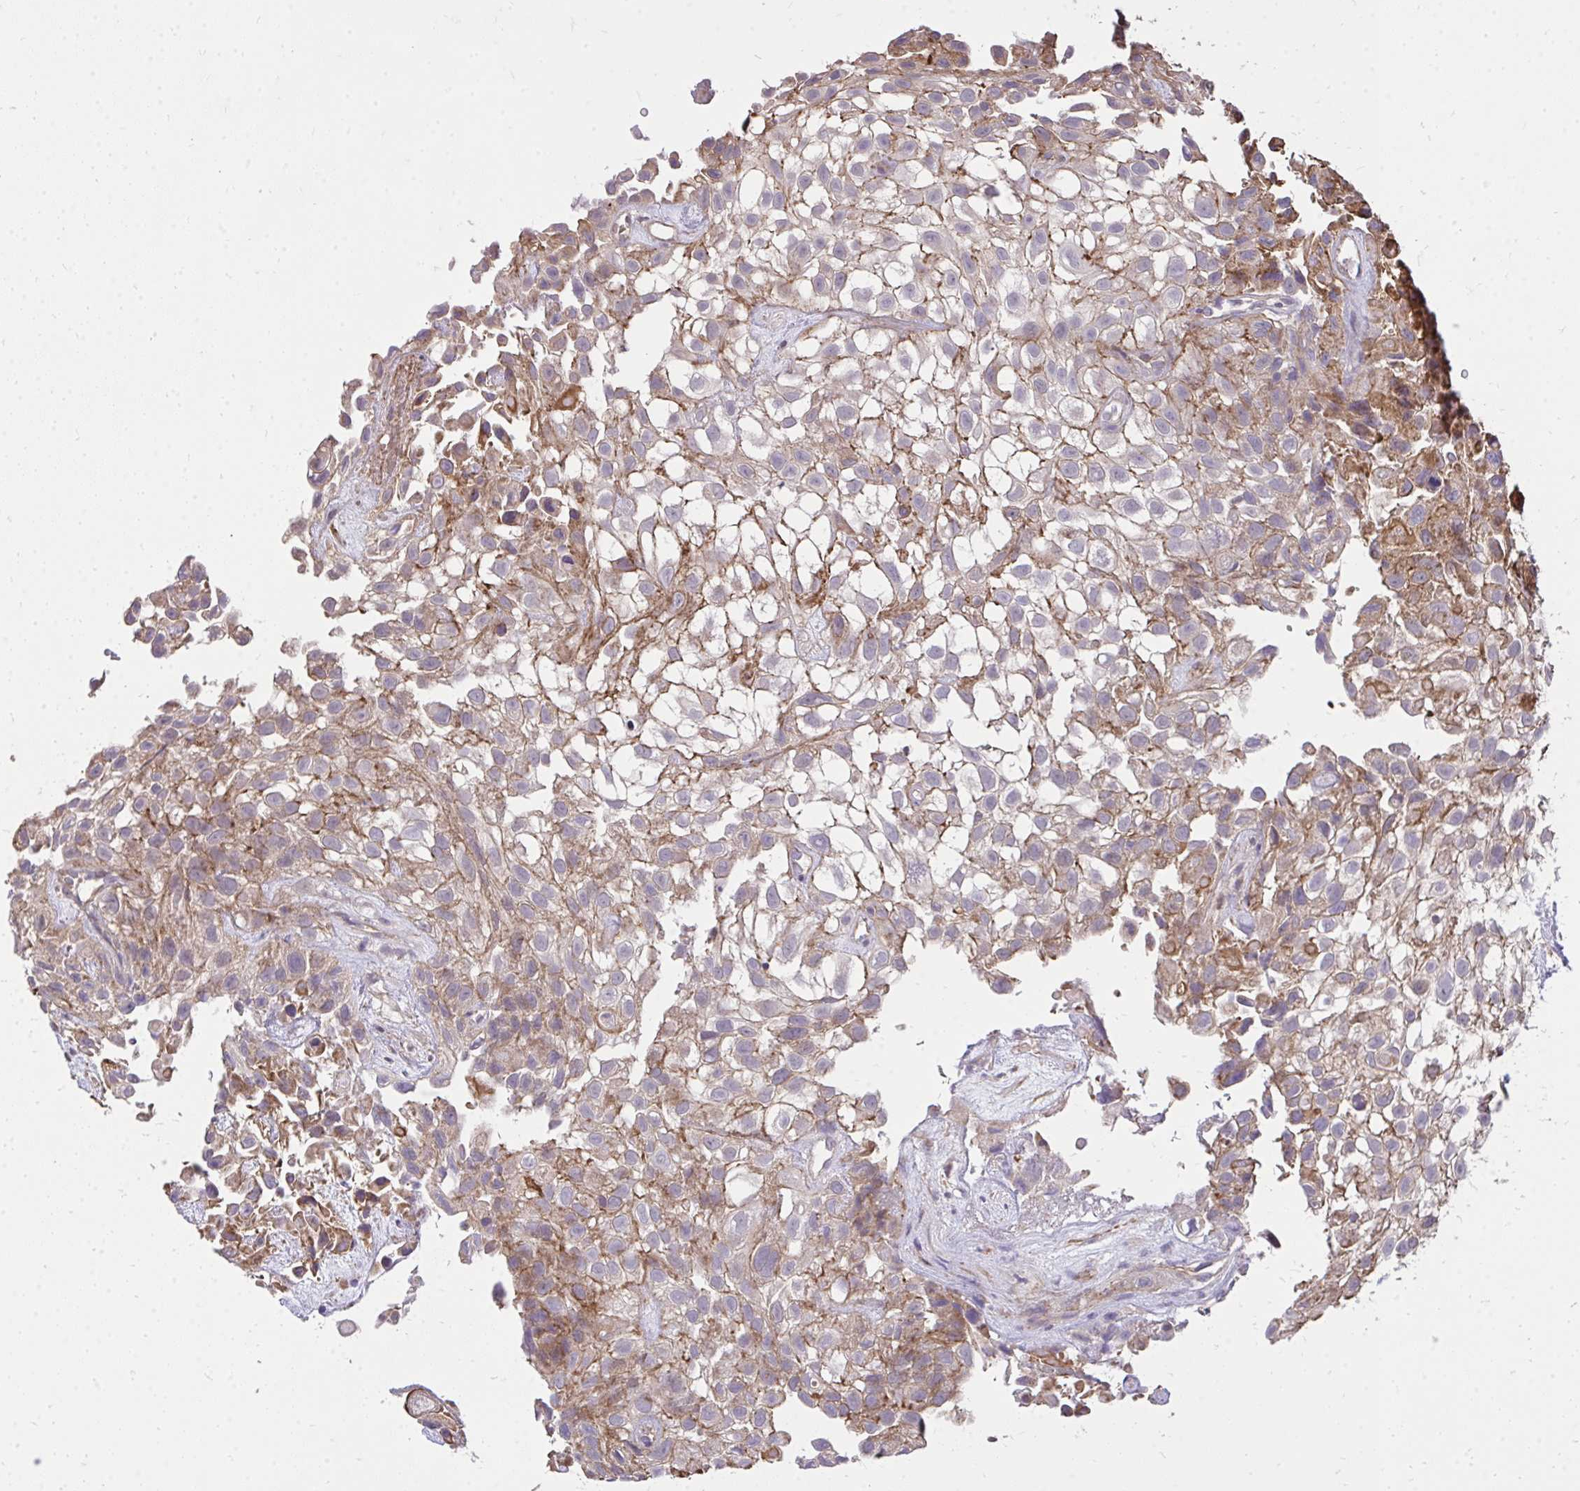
{"staining": {"intensity": "moderate", "quantity": "25%-75%", "location": "cytoplasmic/membranous"}, "tissue": "urothelial cancer", "cell_type": "Tumor cells", "image_type": "cancer", "snomed": [{"axis": "morphology", "description": "Urothelial carcinoma, High grade"}, {"axis": "topography", "description": "Urinary bladder"}], "caption": "IHC histopathology image of neoplastic tissue: urothelial cancer stained using immunohistochemistry (IHC) exhibits medium levels of moderate protein expression localized specifically in the cytoplasmic/membranous of tumor cells, appearing as a cytoplasmic/membranous brown color.", "gene": "SLC7A5", "patient": {"sex": "male", "age": 56}}